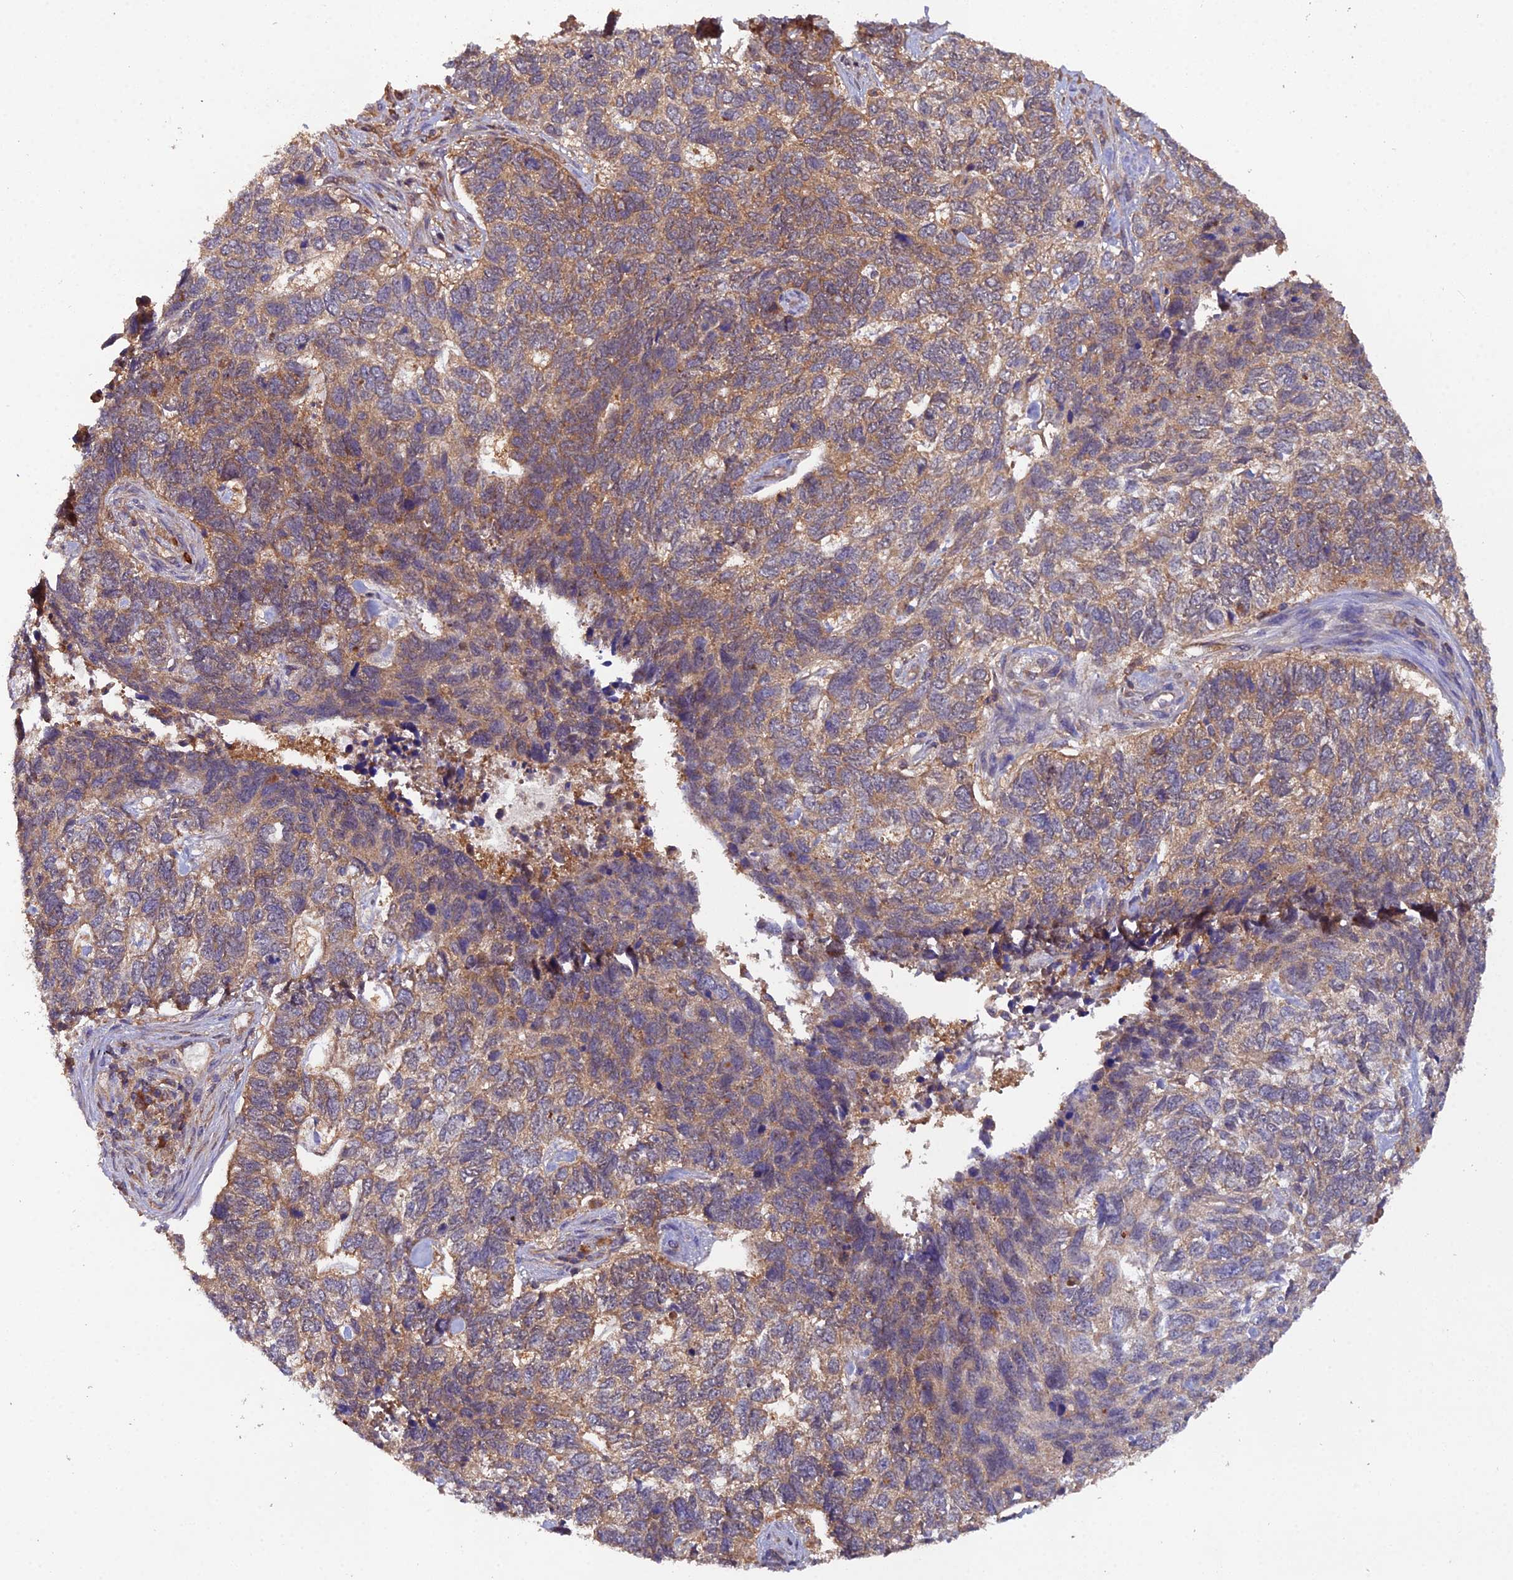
{"staining": {"intensity": "weak", "quantity": "<25%", "location": "cytoplasmic/membranous"}, "tissue": "skin cancer", "cell_type": "Tumor cells", "image_type": "cancer", "snomed": [{"axis": "morphology", "description": "Basal cell carcinoma"}, {"axis": "topography", "description": "Skin"}], "caption": "DAB immunohistochemical staining of human skin cancer exhibits no significant staining in tumor cells.", "gene": "TMEM258", "patient": {"sex": "female", "age": 65}}